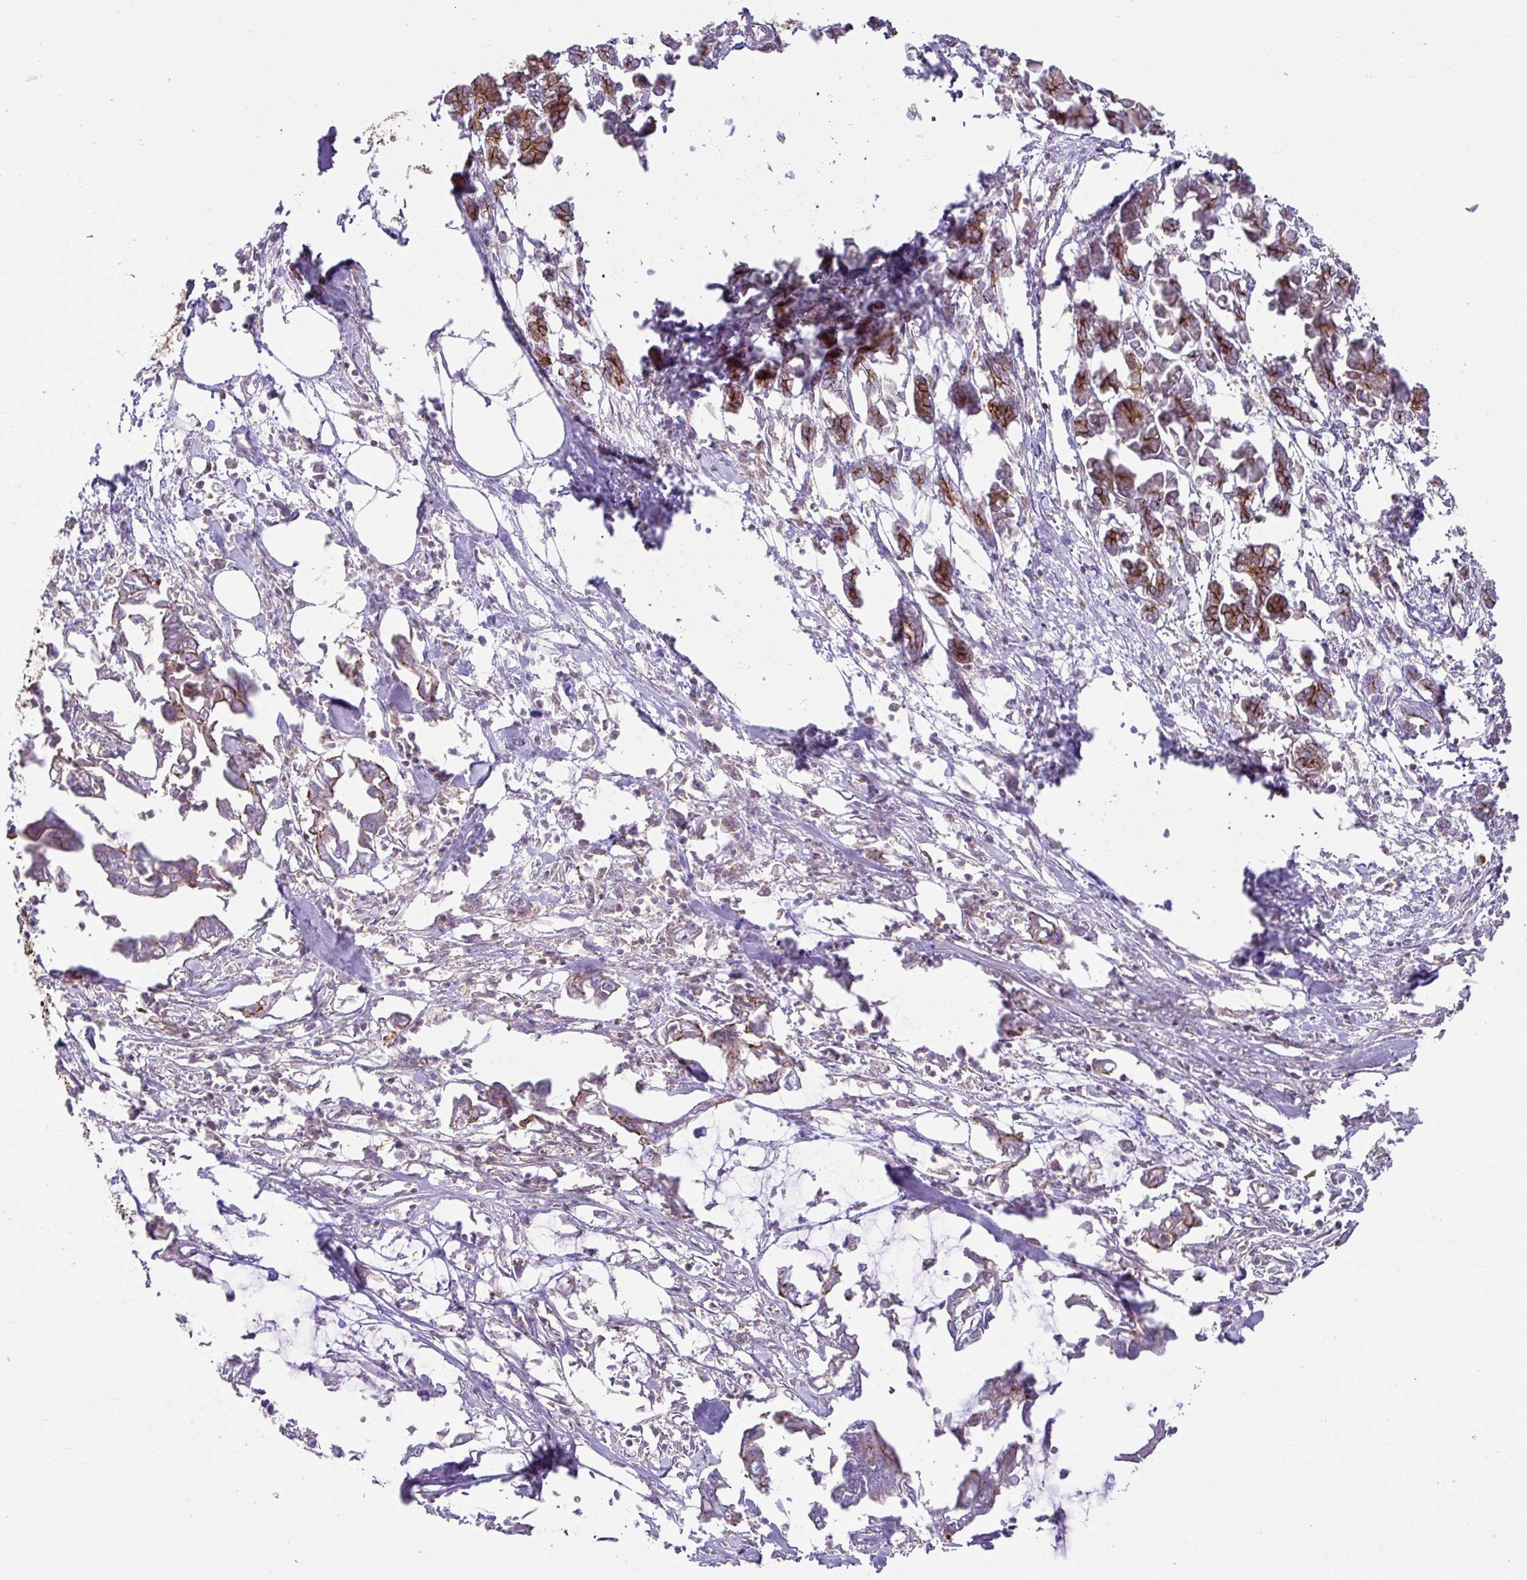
{"staining": {"intensity": "moderate", "quantity": ">75%", "location": "cytoplasmic/membranous"}, "tissue": "pancreatic cancer", "cell_type": "Tumor cells", "image_type": "cancer", "snomed": [{"axis": "morphology", "description": "Adenocarcinoma, NOS"}, {"axis": "topography", "description": "Pancreas"}], "caption": "Protein expression analysis of human pancreatic adenocarcinoma reveals moderate cytoplasmic/membranous staining in about >75% of tumor cells.", "gene": "RIC1", "patient": {"sex": "male", "age": 61}}